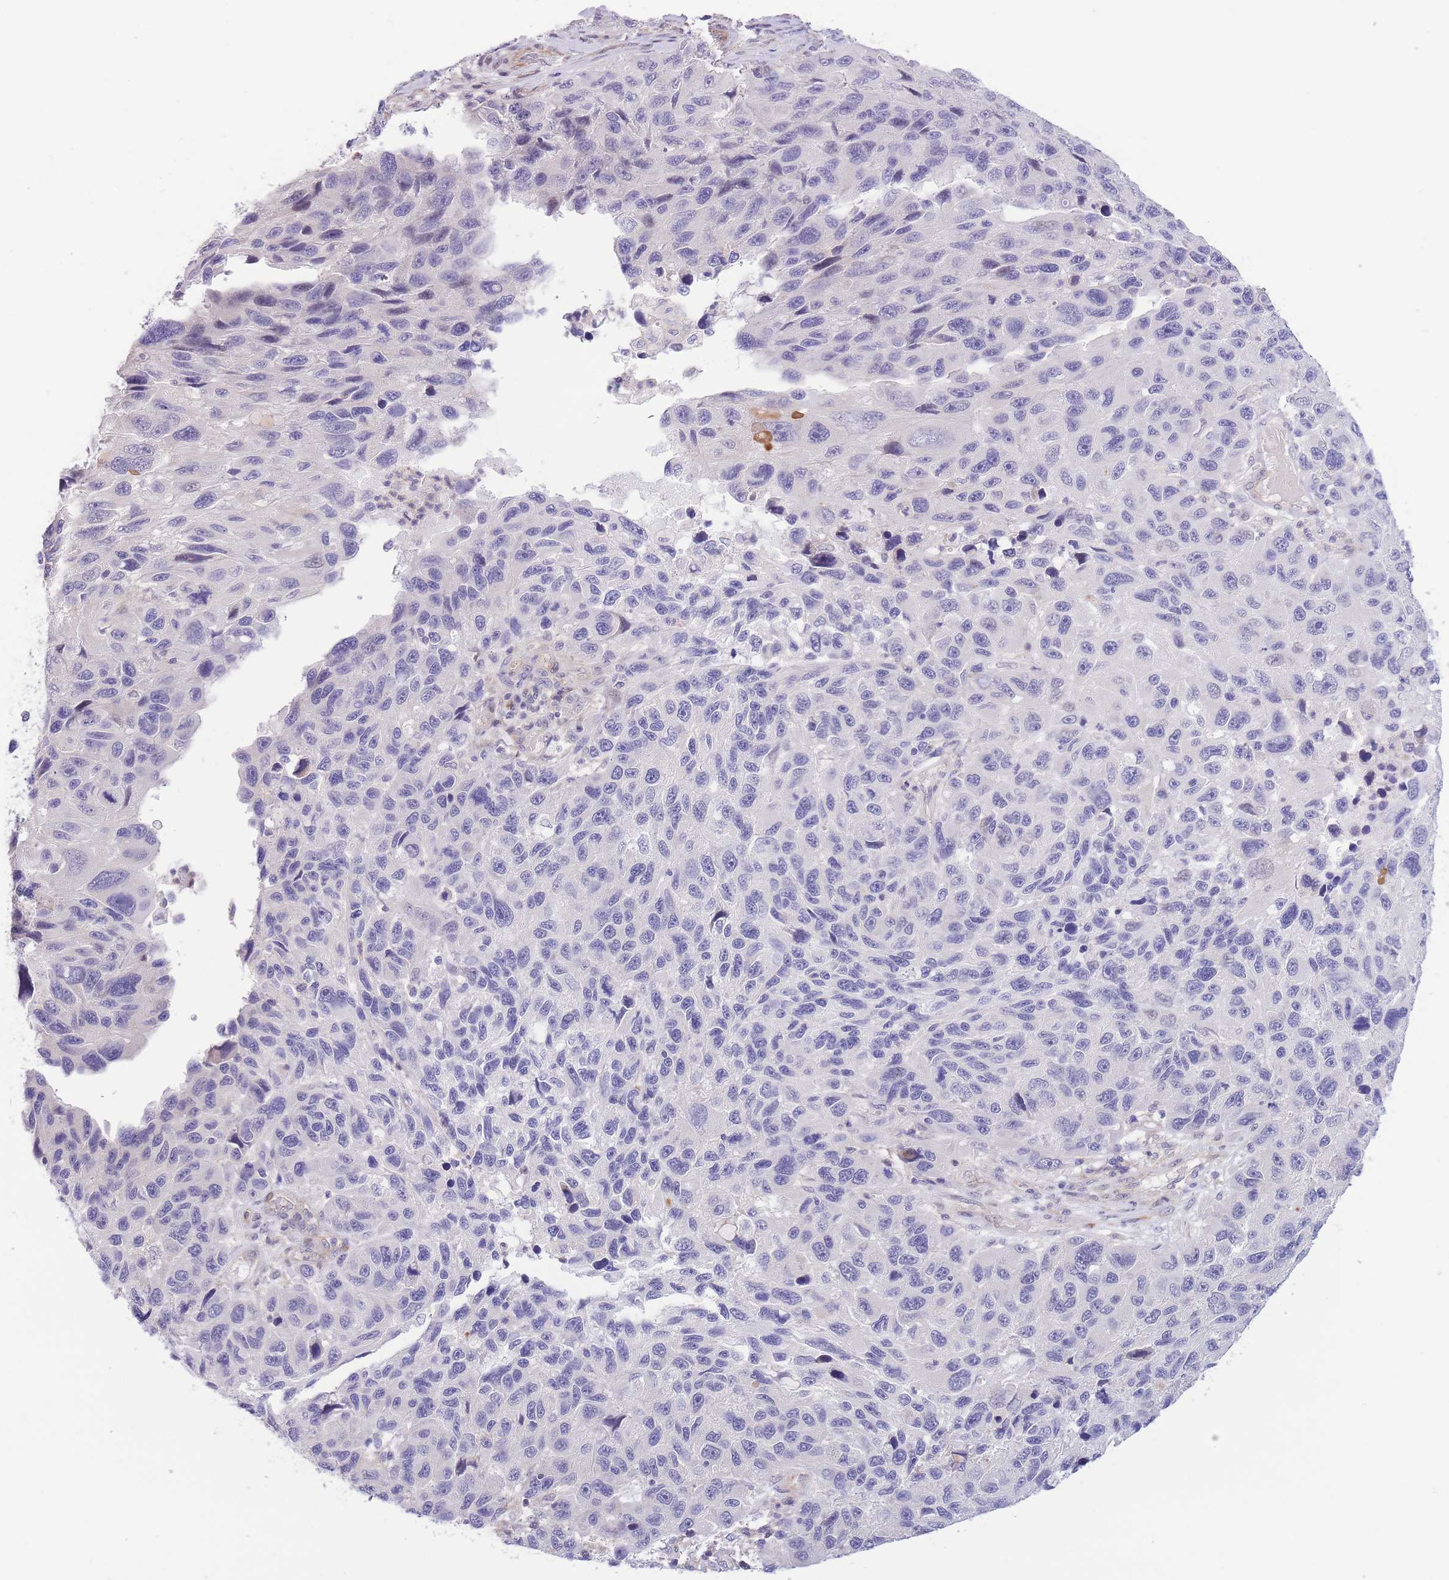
{"staining": {"intensity": "negative", "quantity": "none", "location": "none"}, "tissue": "melanoma", "cell_type": "Tumor cells", "image_type": "cancer", "snomed": [{"axis": "morphology", "description": "Malignant melanoma, NOS"}, {"axis": "topography", "description": "Skin"}], "caption": "Immunohistochemical staining of melanoma displays no significant positivity in tumor cells.", "gene": "C9orf152", "patient": {"sex": "male", "age": 53}}